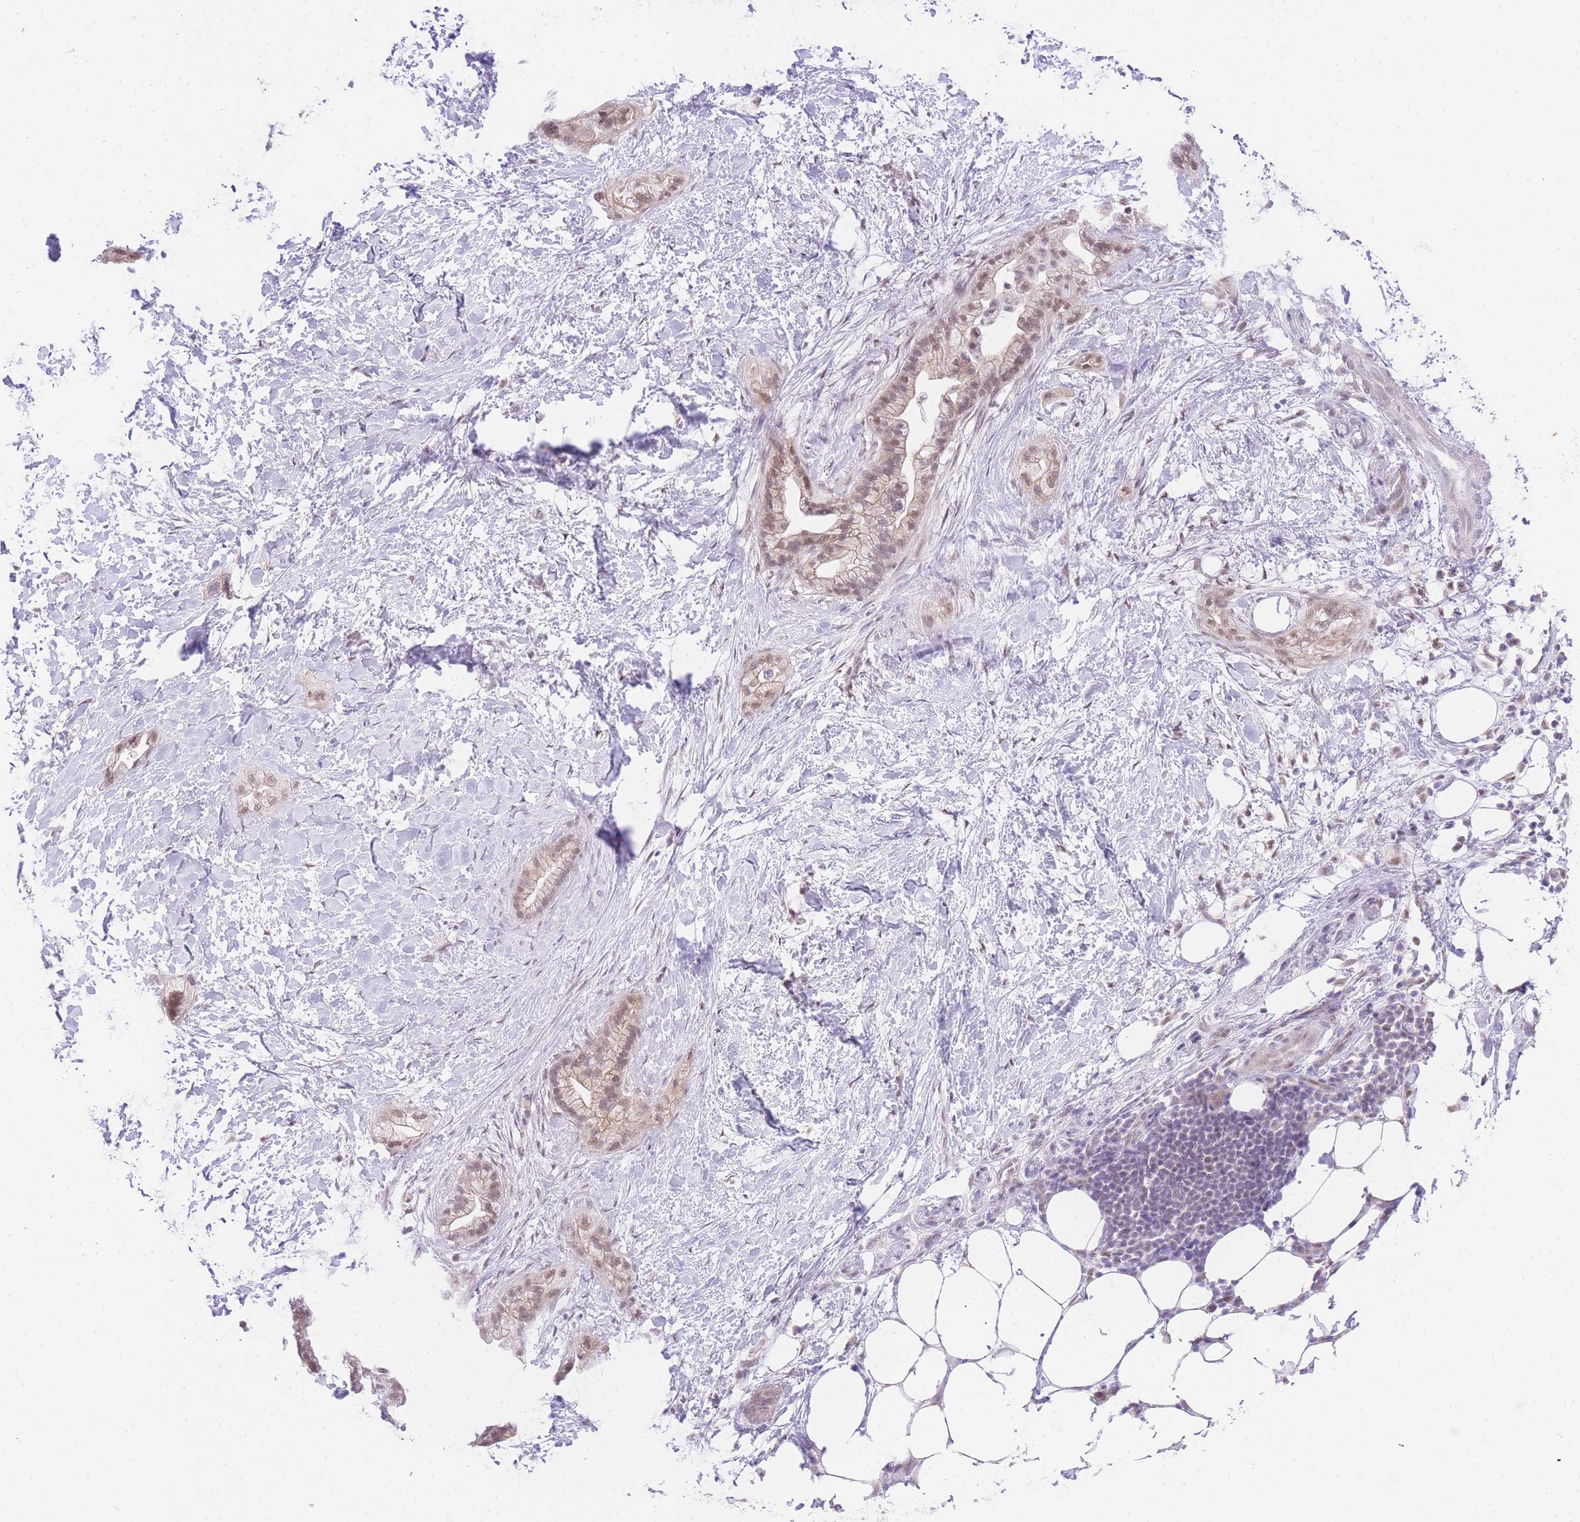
{"staining": {"intensity": "moderate", "quantity": ">75%", "location": "cytoplasmic/membranous,nuclear"}, "tissue": "pancreatic cancer", "cell_type": "Tumor cells", "image_type": "cancer", "snomed": [{"axis": "morphology", "description": "Adenocarcinoma, NOS"}, {"axis": "topography", "description": "Pancreas"}], "caption": "Adenocarcinoma (pancreatic) stained with DAB (3,3'-diaminobenzidine) IHC reveals medium levels of moderate cytoplasmic/membranous and nuclear positivity in approximately >75% of tumor cells.", "gene": "UBXN7", "patient": {"sex": "male", "age": 44}}